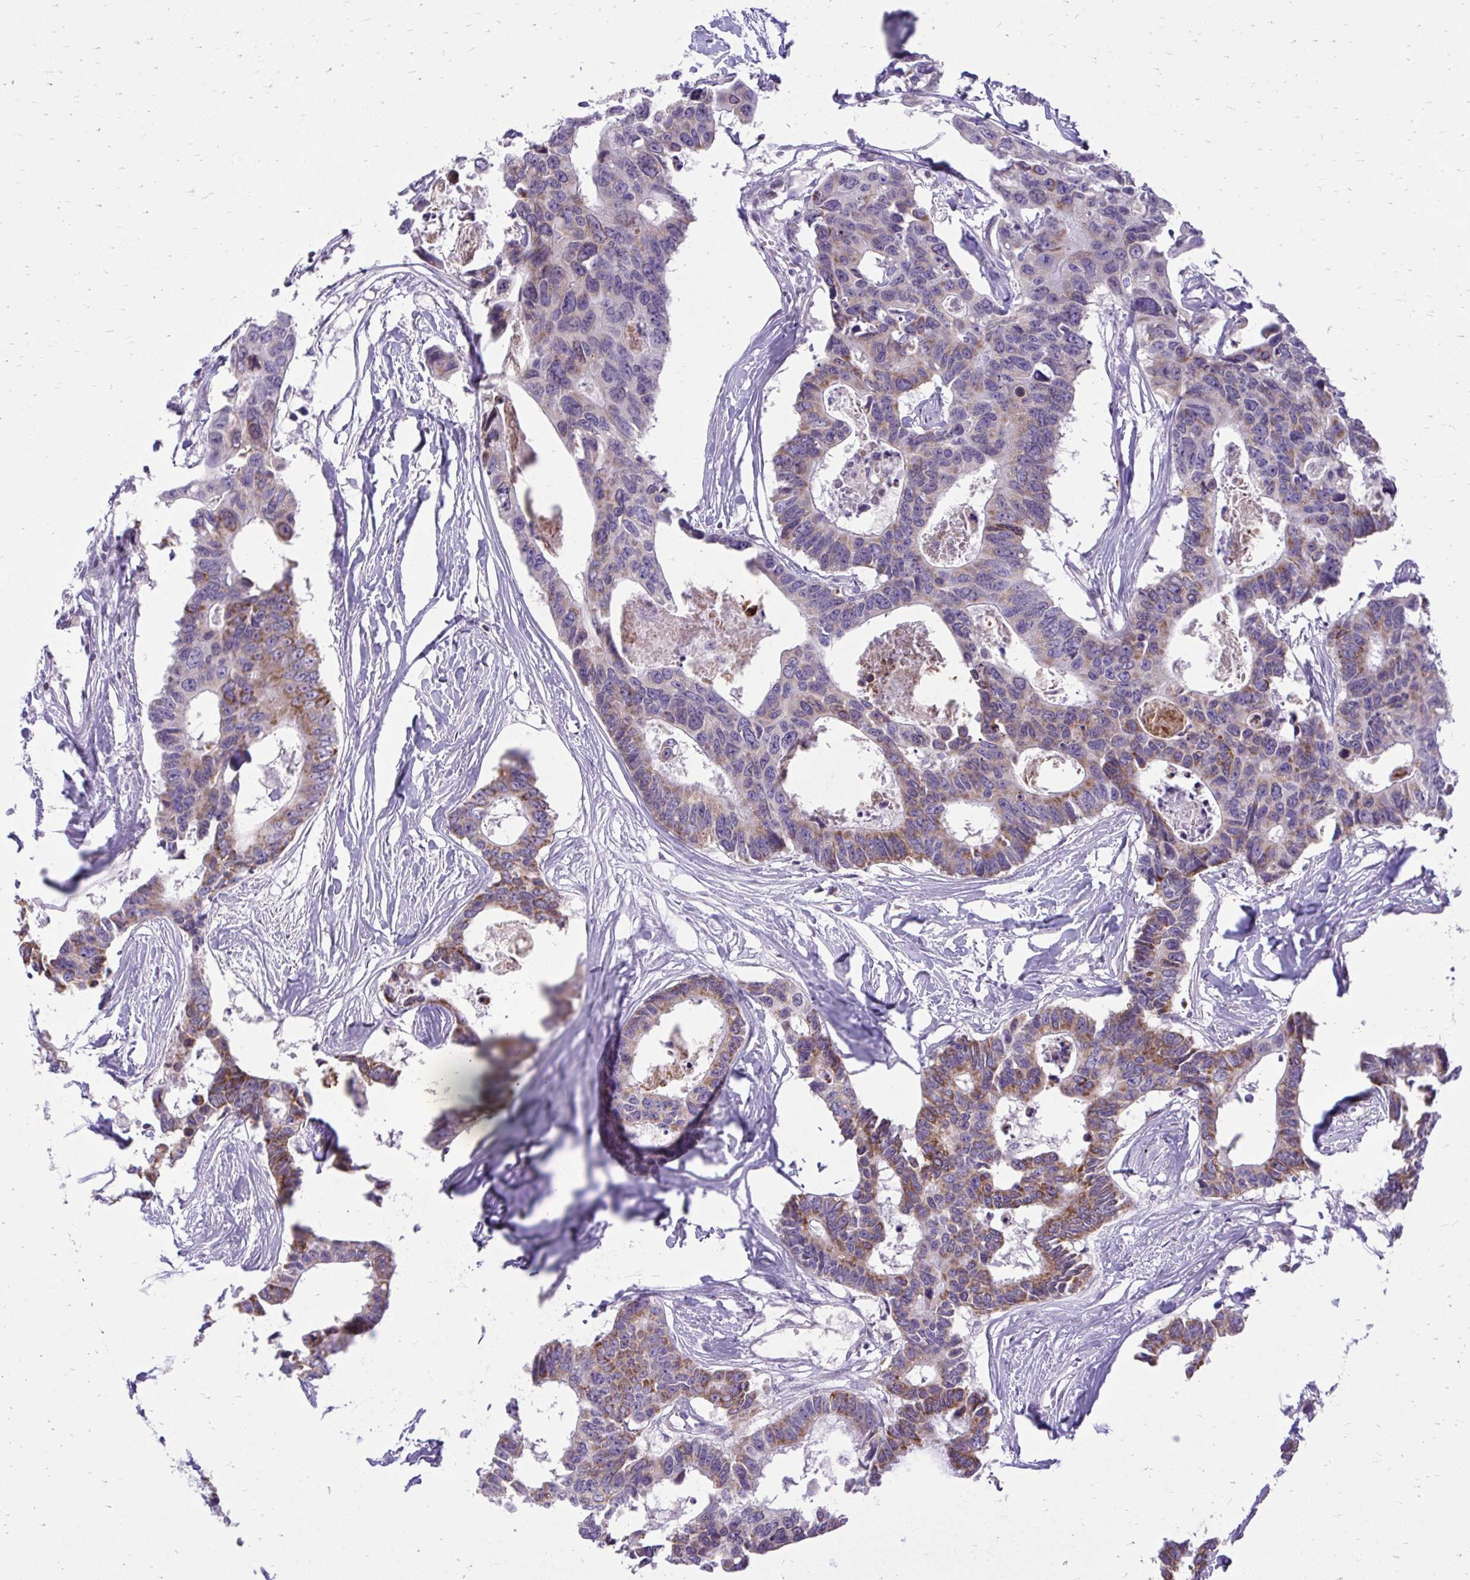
{"staining": {"intensity": "moderate", "quantity": ">75%", "location": "cytoplasmic/membranous"}, "tissue": "colorectal cancer", "cell_type": "Tumor cells", "image_type": "cancer", "snomed": [{"axis": "morphology", "description": "Adenocarcinoma, NOS"}, {"axis": "topography", "description": "Rectum"}], "caption": "Protein staining of colorectal adenocarcinoma tissue shows moderate cytoplasmic/membranous positivity in about >75% of tumor cells.", "gene": "RPS6KA2", "patient": {"sex": "male", "age": 57}}